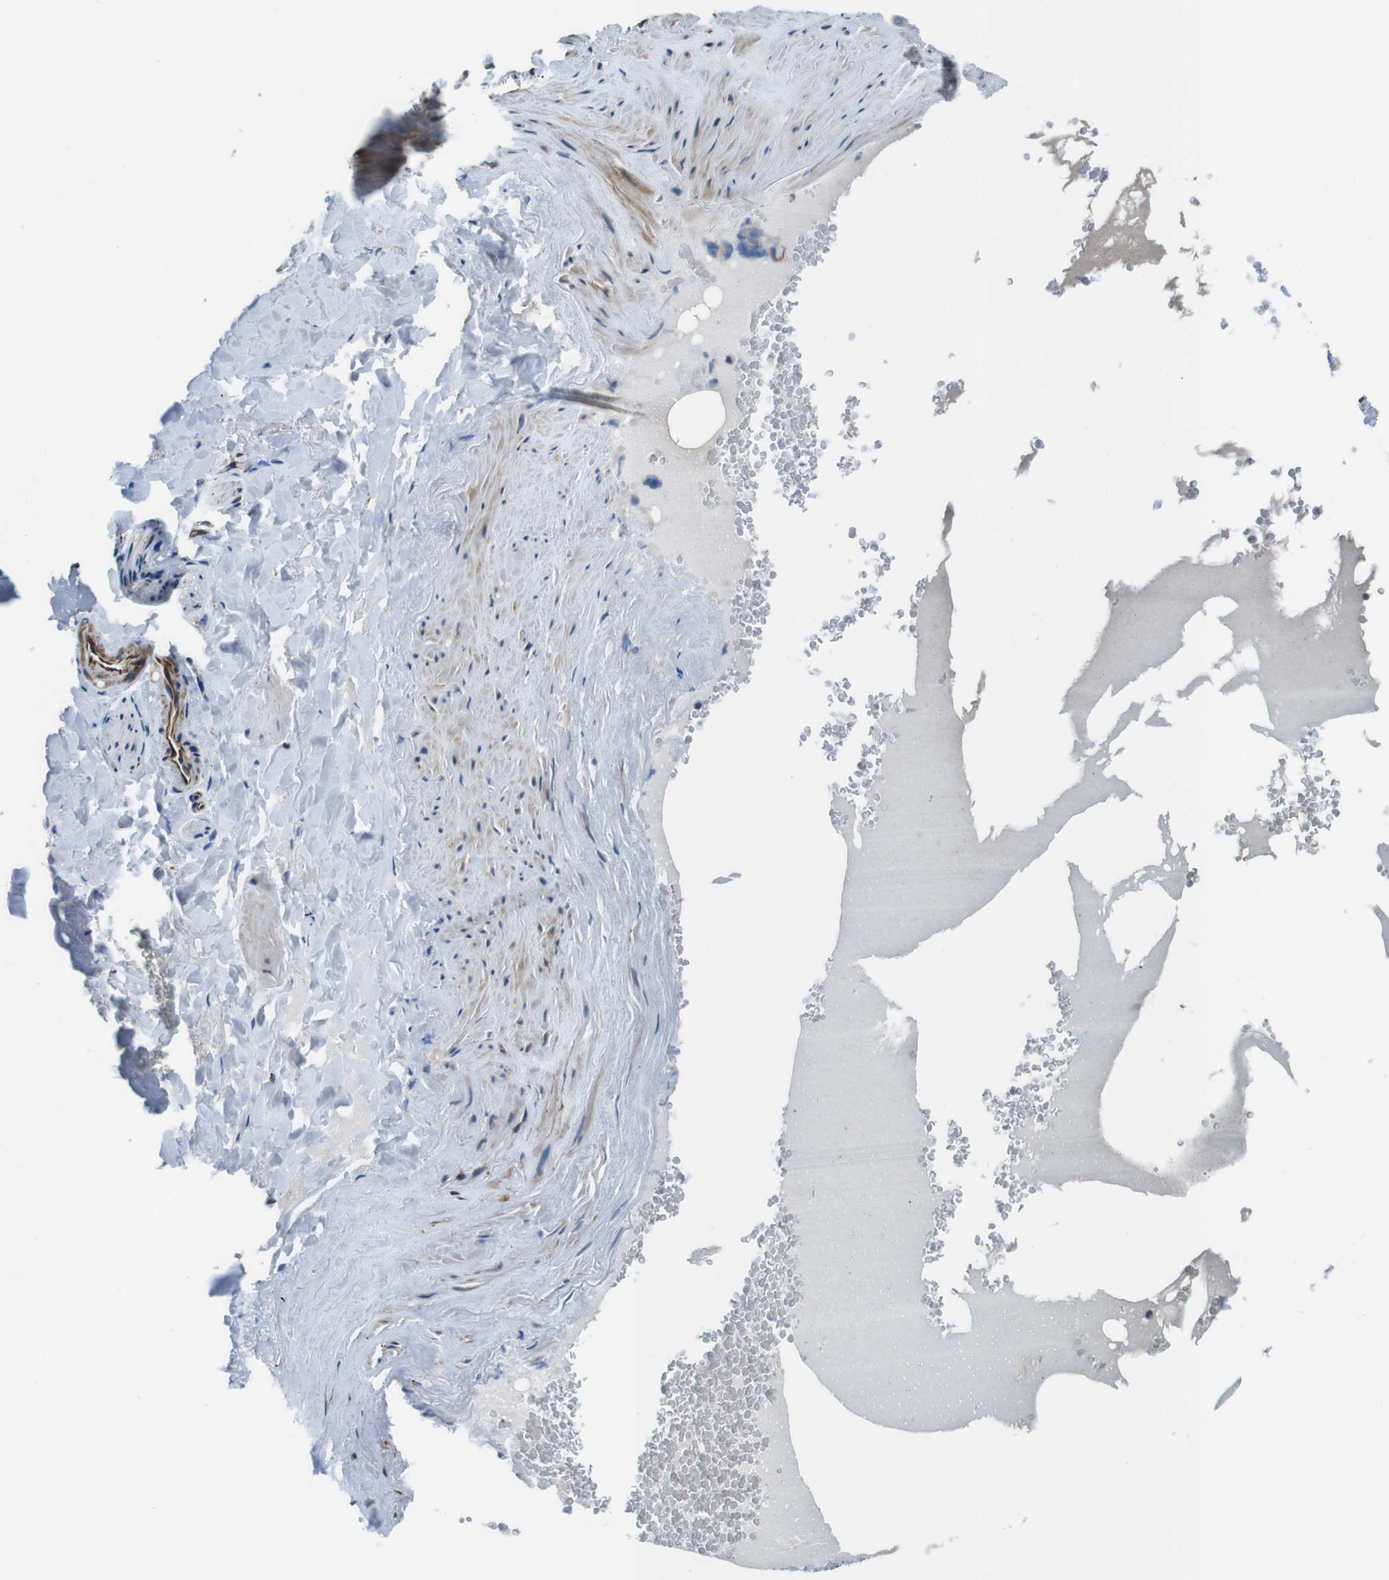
{"staining": {"intensity": "strong", "quantity": ">75%", "location": "cytoplasmic/membranous"}, "tissue": "adipose tissue", "cell_type": "Adipocytes", "image_type": "normal", "snomed": [{"axis": "morphology", "description": "Normal tissue, NOS"}, {"axis": "topography", "description": "Peripheral nerve tissue"}], "caption": "The immunohistochemical stain shows strong cytoplasmic/membranous positivity in adipocytes of unremarkable adipose tissue.", "gene": "LRRC49", "patient": {"sex": "male", "age": 70}}